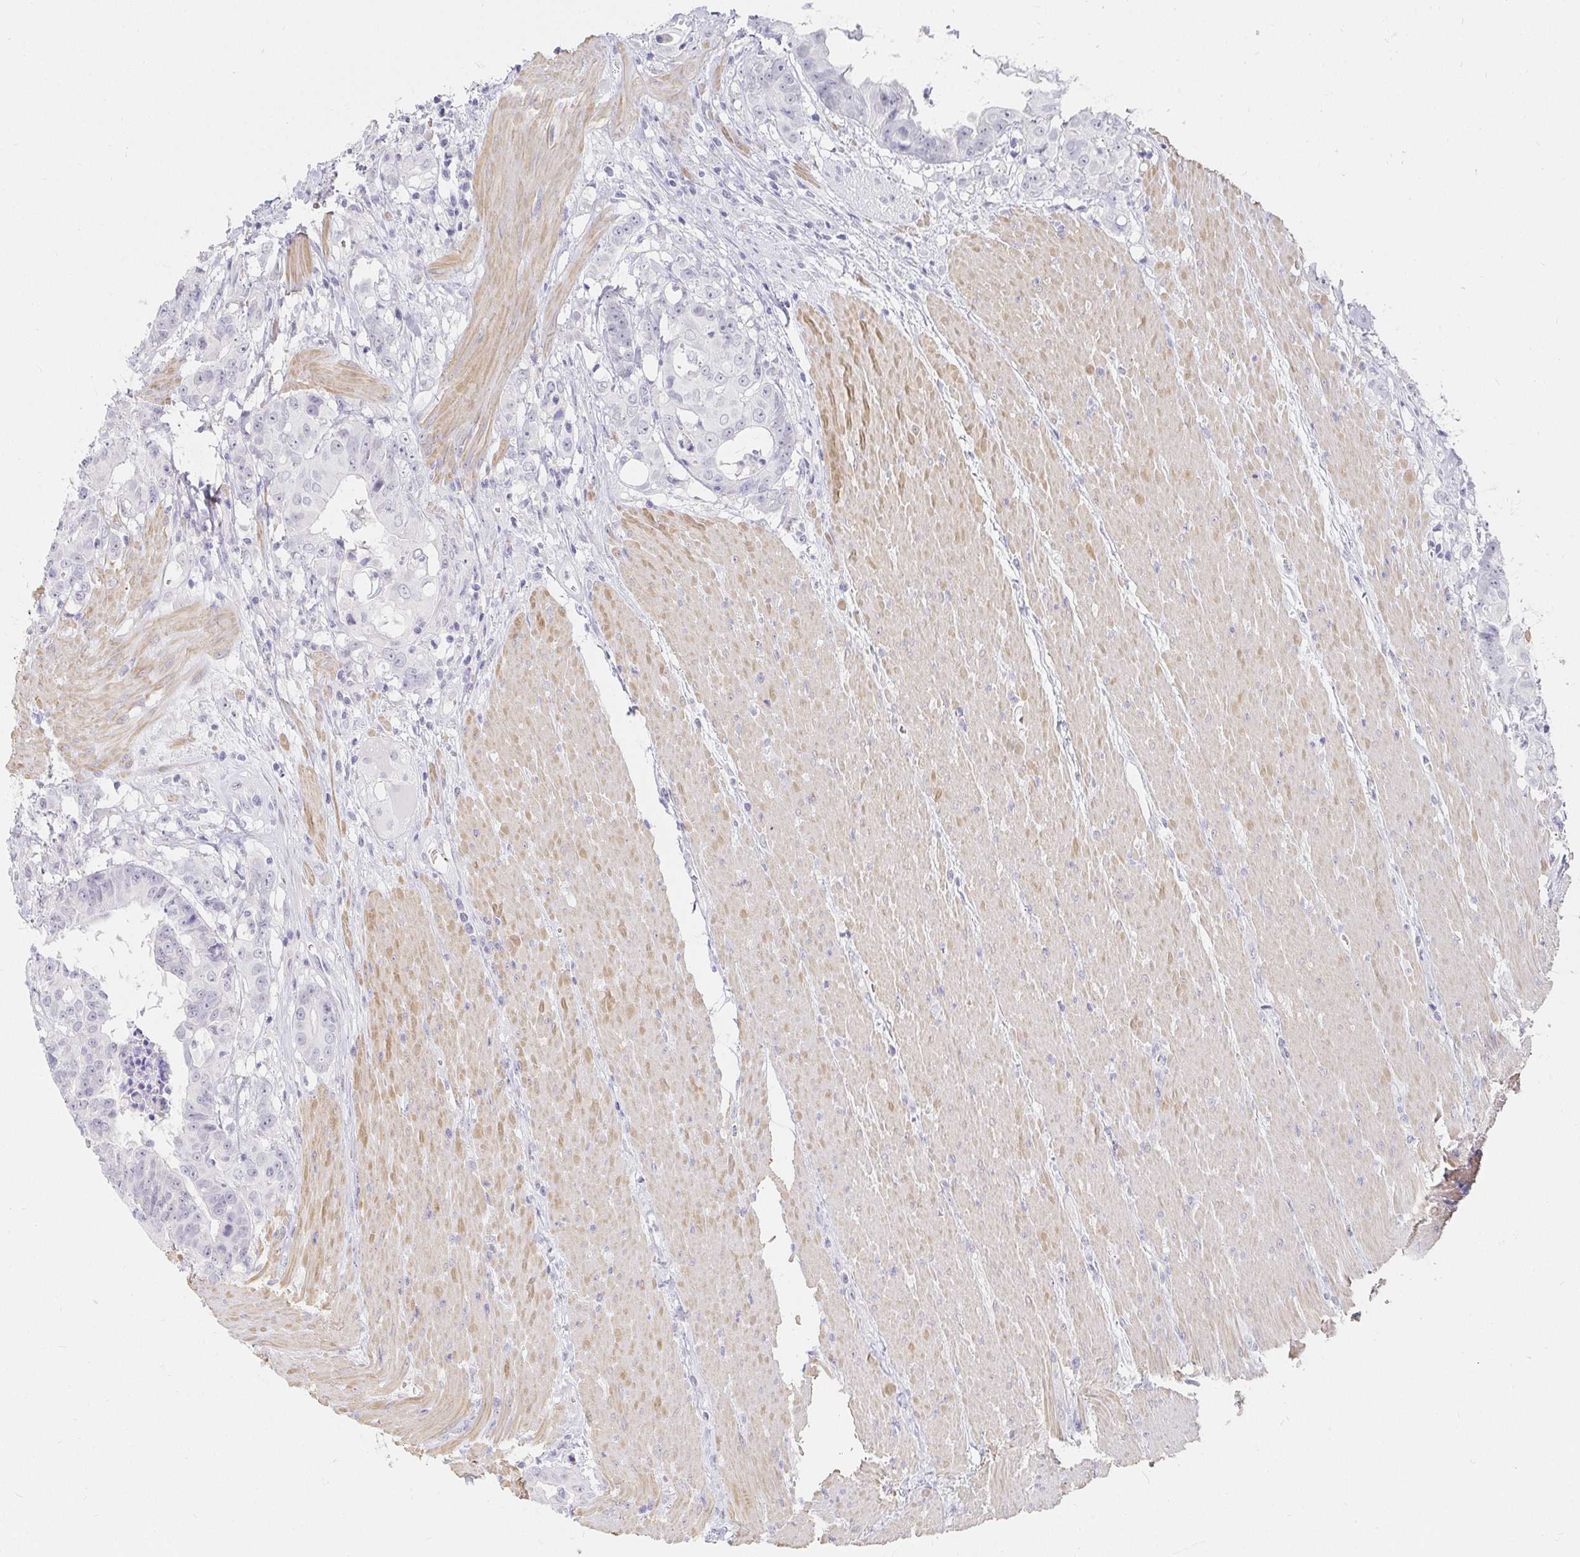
{"staining": {"intensity": "negative", "quantity": "none", "location": "none"}, "tissue": "colorectal cancer", "cell_type": "Tumor cells", "image_type": "cancer", "snomed": [{"axis": "morphology", "description": "Adenocarcinoma, NOS"}, {"axis": "topography", "description": "Rectum"}], "caption": "This is an immunohistochemistry photomicrograph of colorectal adenocarcinoma. There is no positivity in tumor cells.", "gene": "FGF21", "patient": {"sex": "female", "age": 62}}